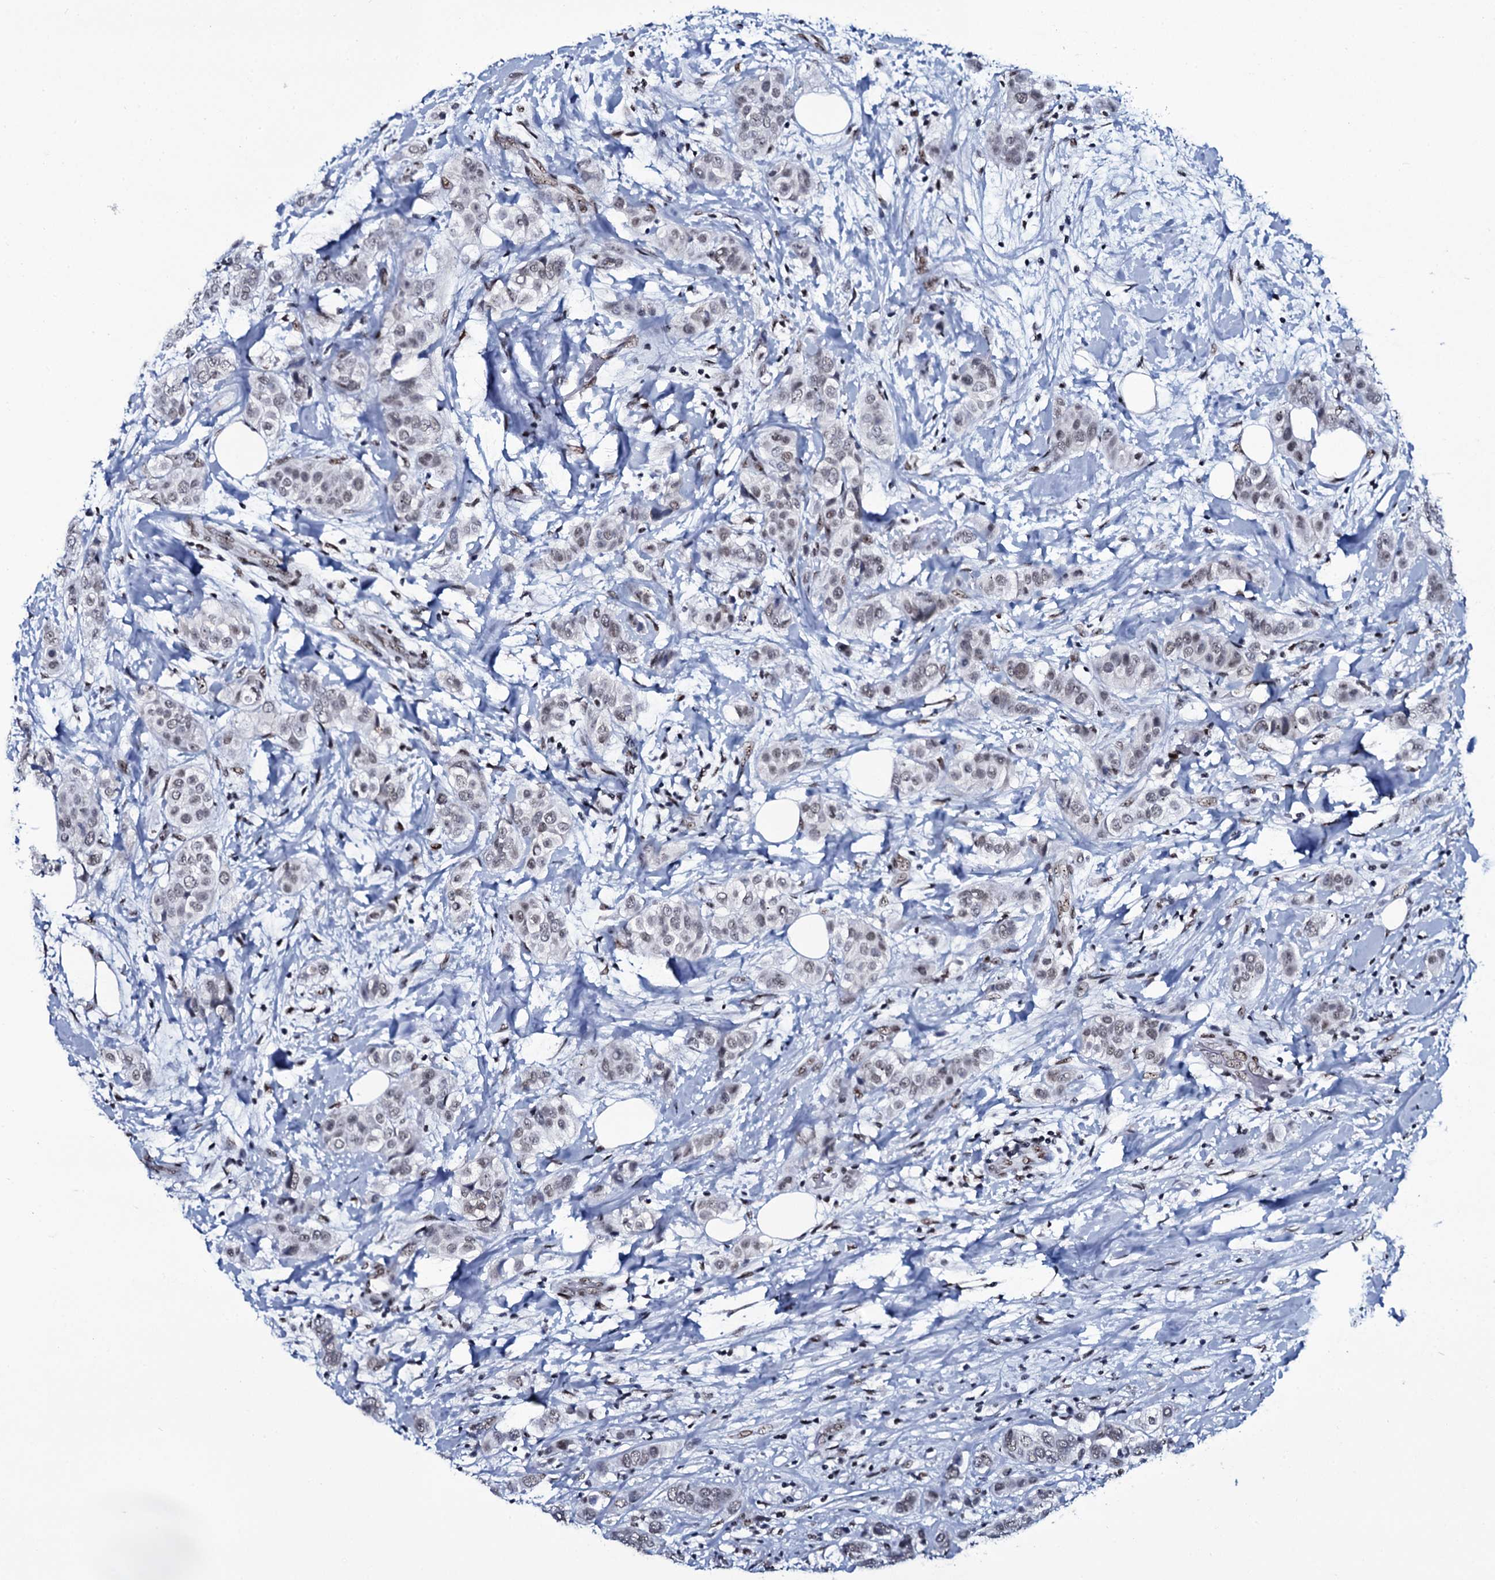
{"staining": {"intensity": "negative", "quantity": "none", "location": "none"}, "tissue": "breast cancer", "cell_type": "Tumor cells", "image_type": "cancer", "snomed": [{"axis": "morphology", "description": "Lobular carcinoma"}, {"axis": "topography", "description": "Breast"}], "caption": "Immunohistochemistry (IHC) of lobular carcinoma (breast) demonstrates no expression in tumor cells. (Stains: DAB (3,3'-diaminobenzidine) immunohistochemistry with hematoxylin counter stain, Microscopy: brightfield microscopy at high magnification).", "gene": "ZMIZ2", "patient": {"sex": "female", "age": 51}}